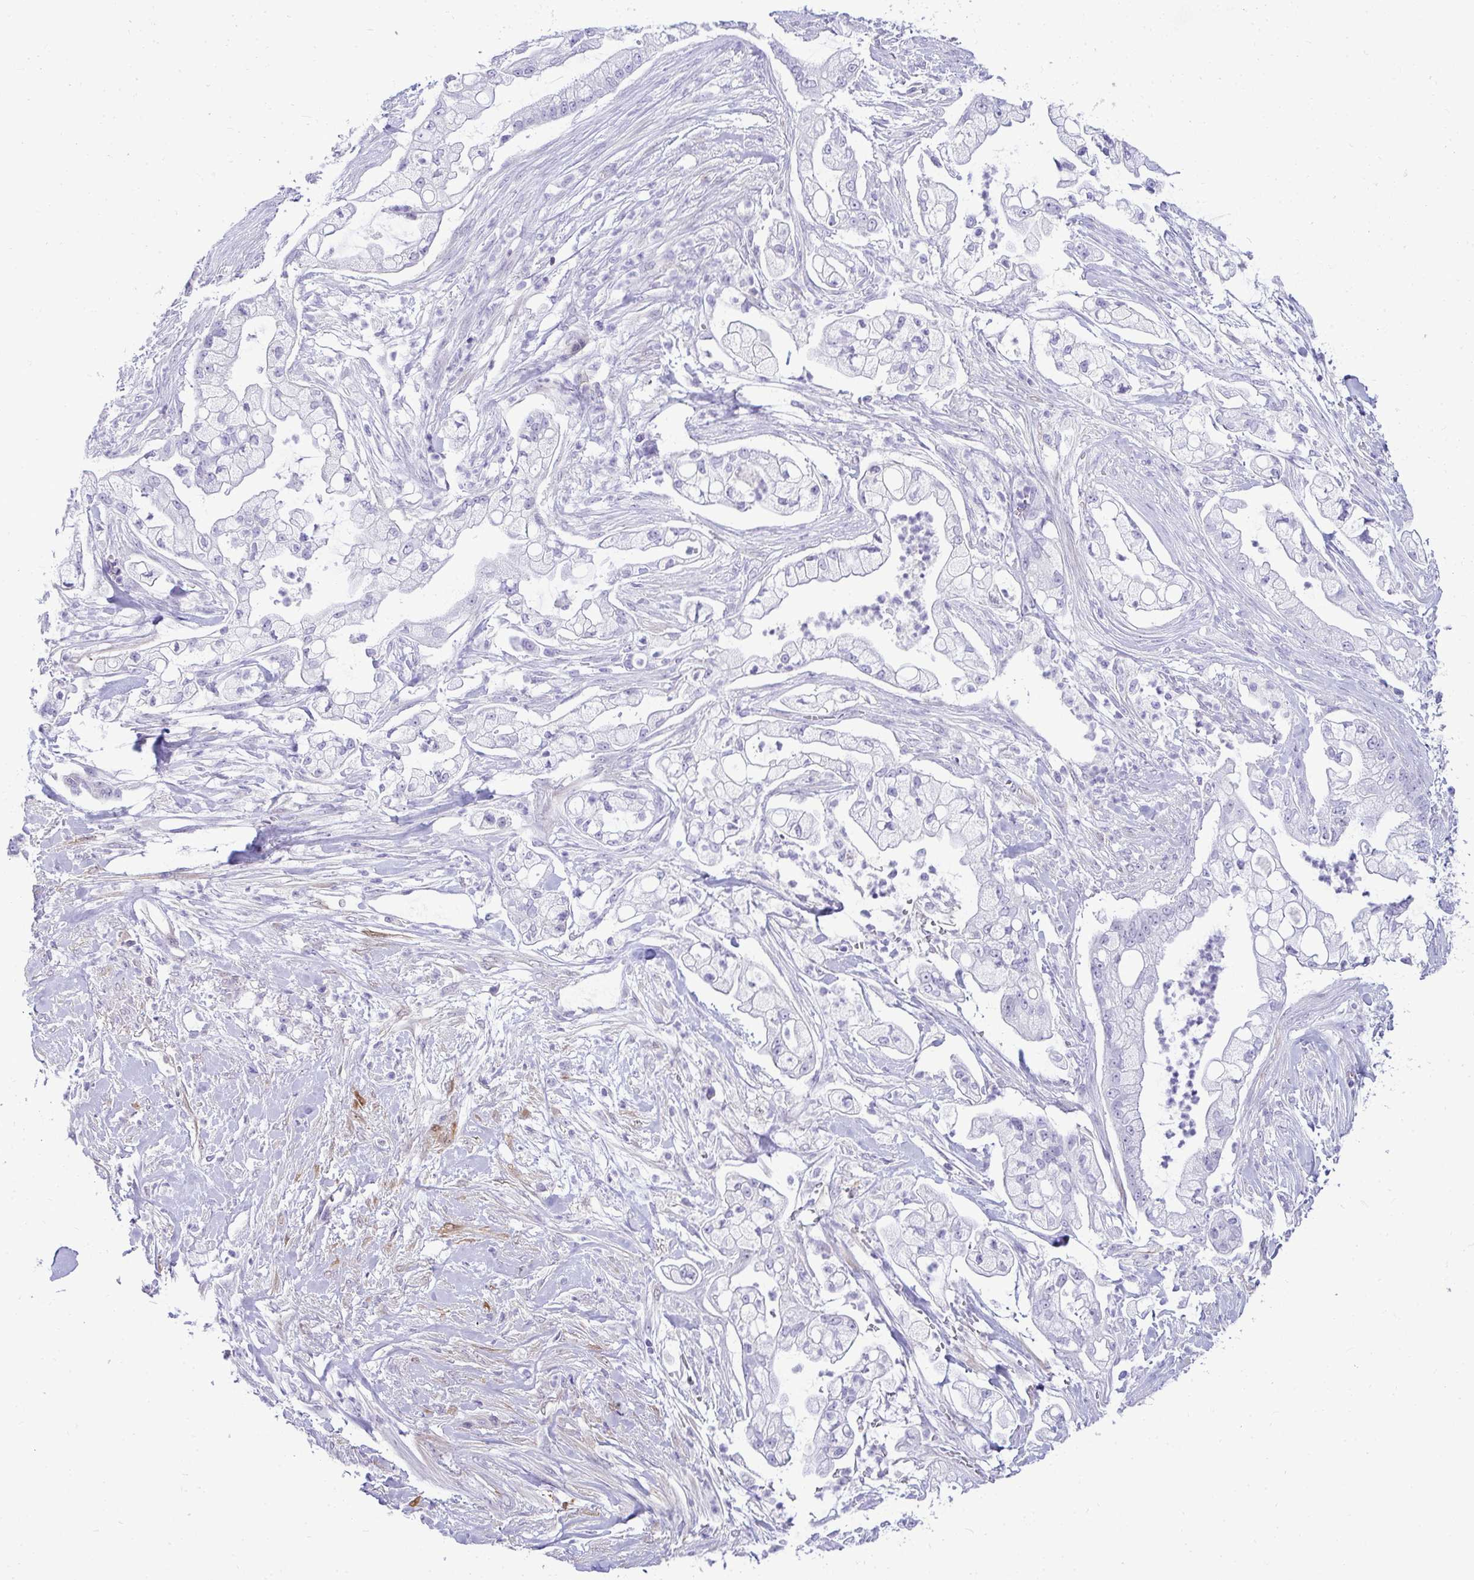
{"staining": {"intensity": "negative", "quantity": "none", "location": "none"}, "tissue": "pancreatic cancer", "cell_type": "Tumor cells", "image_type": "cancer", "snomed": [{"axis": "morphology", "description": "Adenocarcinoma, NOS"}, {"axis": "topography", "description": "Pancreas"}], "caption": "DAB (3,3'-diaminobenzidine) immunohistochemical staining of human pancreatic cancer (adenocarcinoma) reveals no significant expression in tumor cells. (DAB (3,3'-diaminobenzidine) immunohistochemistry visualized using brightfield microscopy, high magnification).", "gene": "HSPB6", "patient": {"sex": "female", "age": 69}}